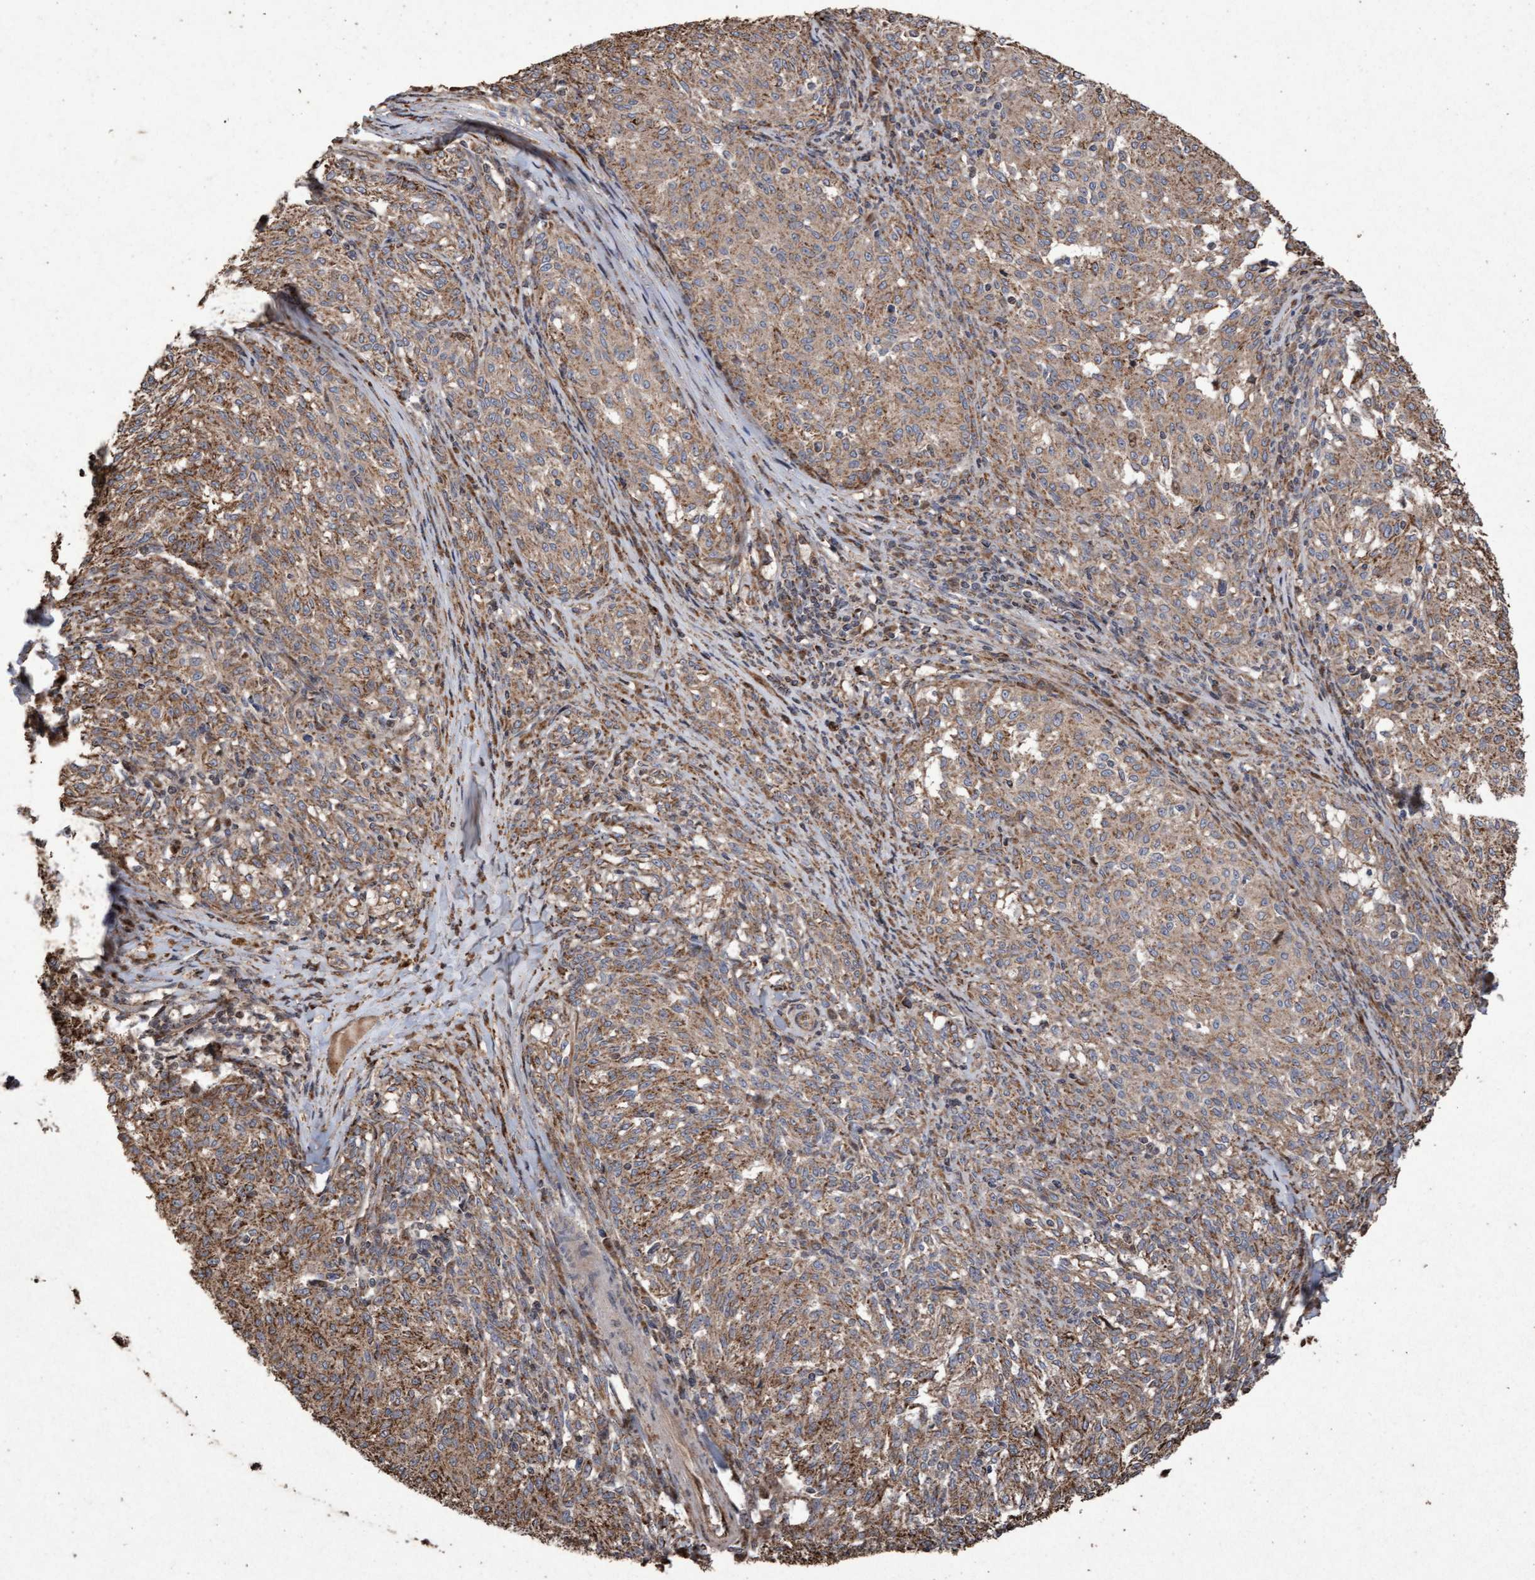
{"staining": {"intensity": "moderate", "quantity": ">75%", "location": "cytoplasmic/membranous"}, "tissue": "melanoma", "cell_type": "Tumor cells", "image_type": "cancer", "snomed": [{"axis": "morphology", "description": "Malignant melanoma, NOS"}, {"axis": "topography", "description": "Skin"}], "caption": "Malignant melanoma stained for a protein displays moderate cytoplasmic/membranous positivity in tumor cells.", "gene": "OSBP2", "patient": {"sex": "female", "age": 72}}